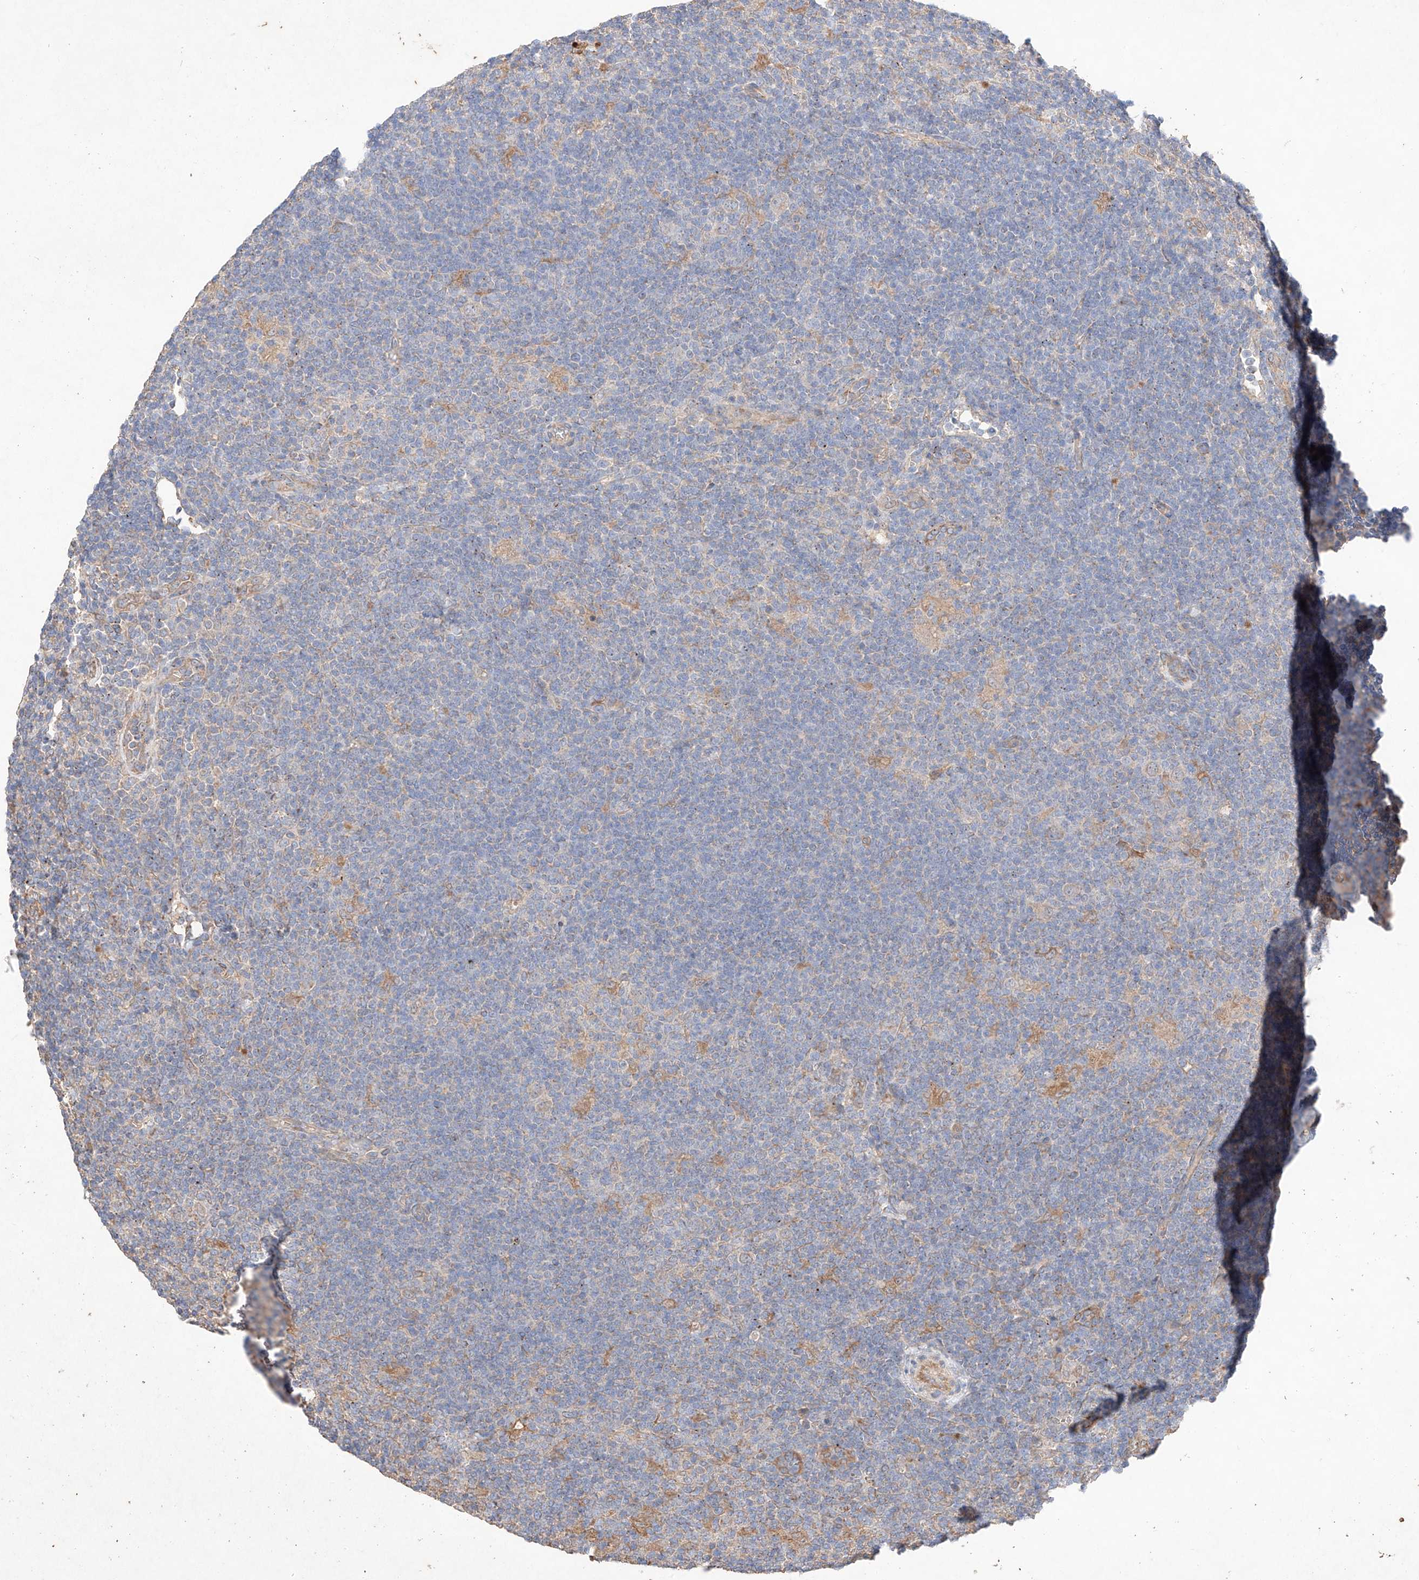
{"staining": {"intensity": "negative", "quantity": "none", "location": "none"}, "tissue": "lymphoma", "cell_type": "Tumor cells", "image_type": "cancer", "snomed": [{"axis": "morphology", "description": "Hodgkin's disease, NOS"}, {"axis": "topography", "description": "Lymph node"}], "caption": "Hodgkin's disease stained for a protein using immunohistochemistry (IHC) exhibits no expression tumor cells.", "gene": "C6orf62", "patient": {"sex": "female", "age": 57}}